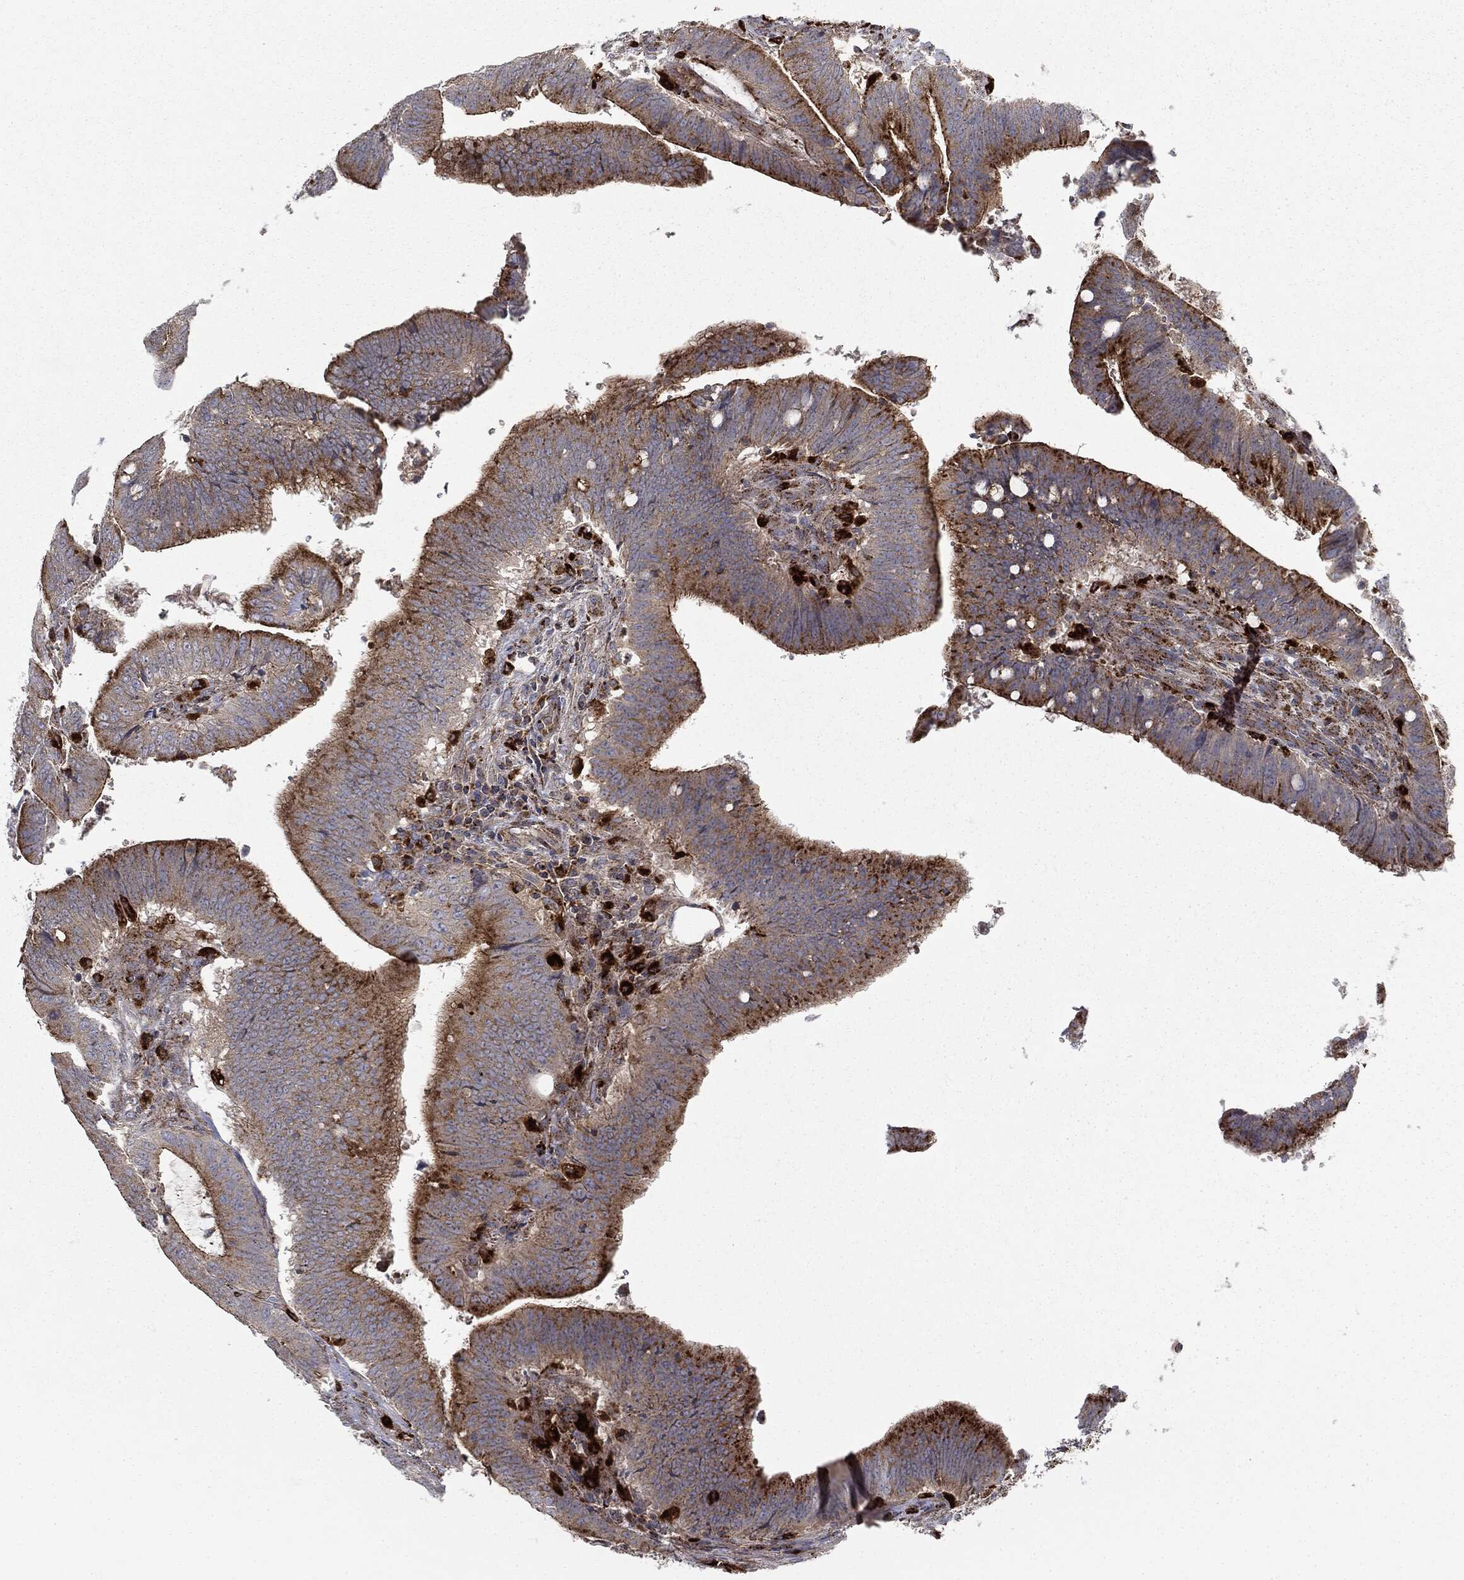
{"staining": {"intensity": "strong", "quantity": "<25%", "location": "cytoplasmic/membranous"}, "tissue": "colorectal cancer", "cell_type": "Tumor cells", "image_type": "cancer", "snomed": [{"axis": "morphology", "description": "Adenocarcinoma, NOS"}, {"axis": "topography", "description": "Colon"}], "caption": "A micrograph of colorectal cancer stained for a protein demonstrates strong cytoplasmic/membranous brown staining in tumor cells.", "gene": "CTSA", "patient": {"sex": "female", "age": 43}}